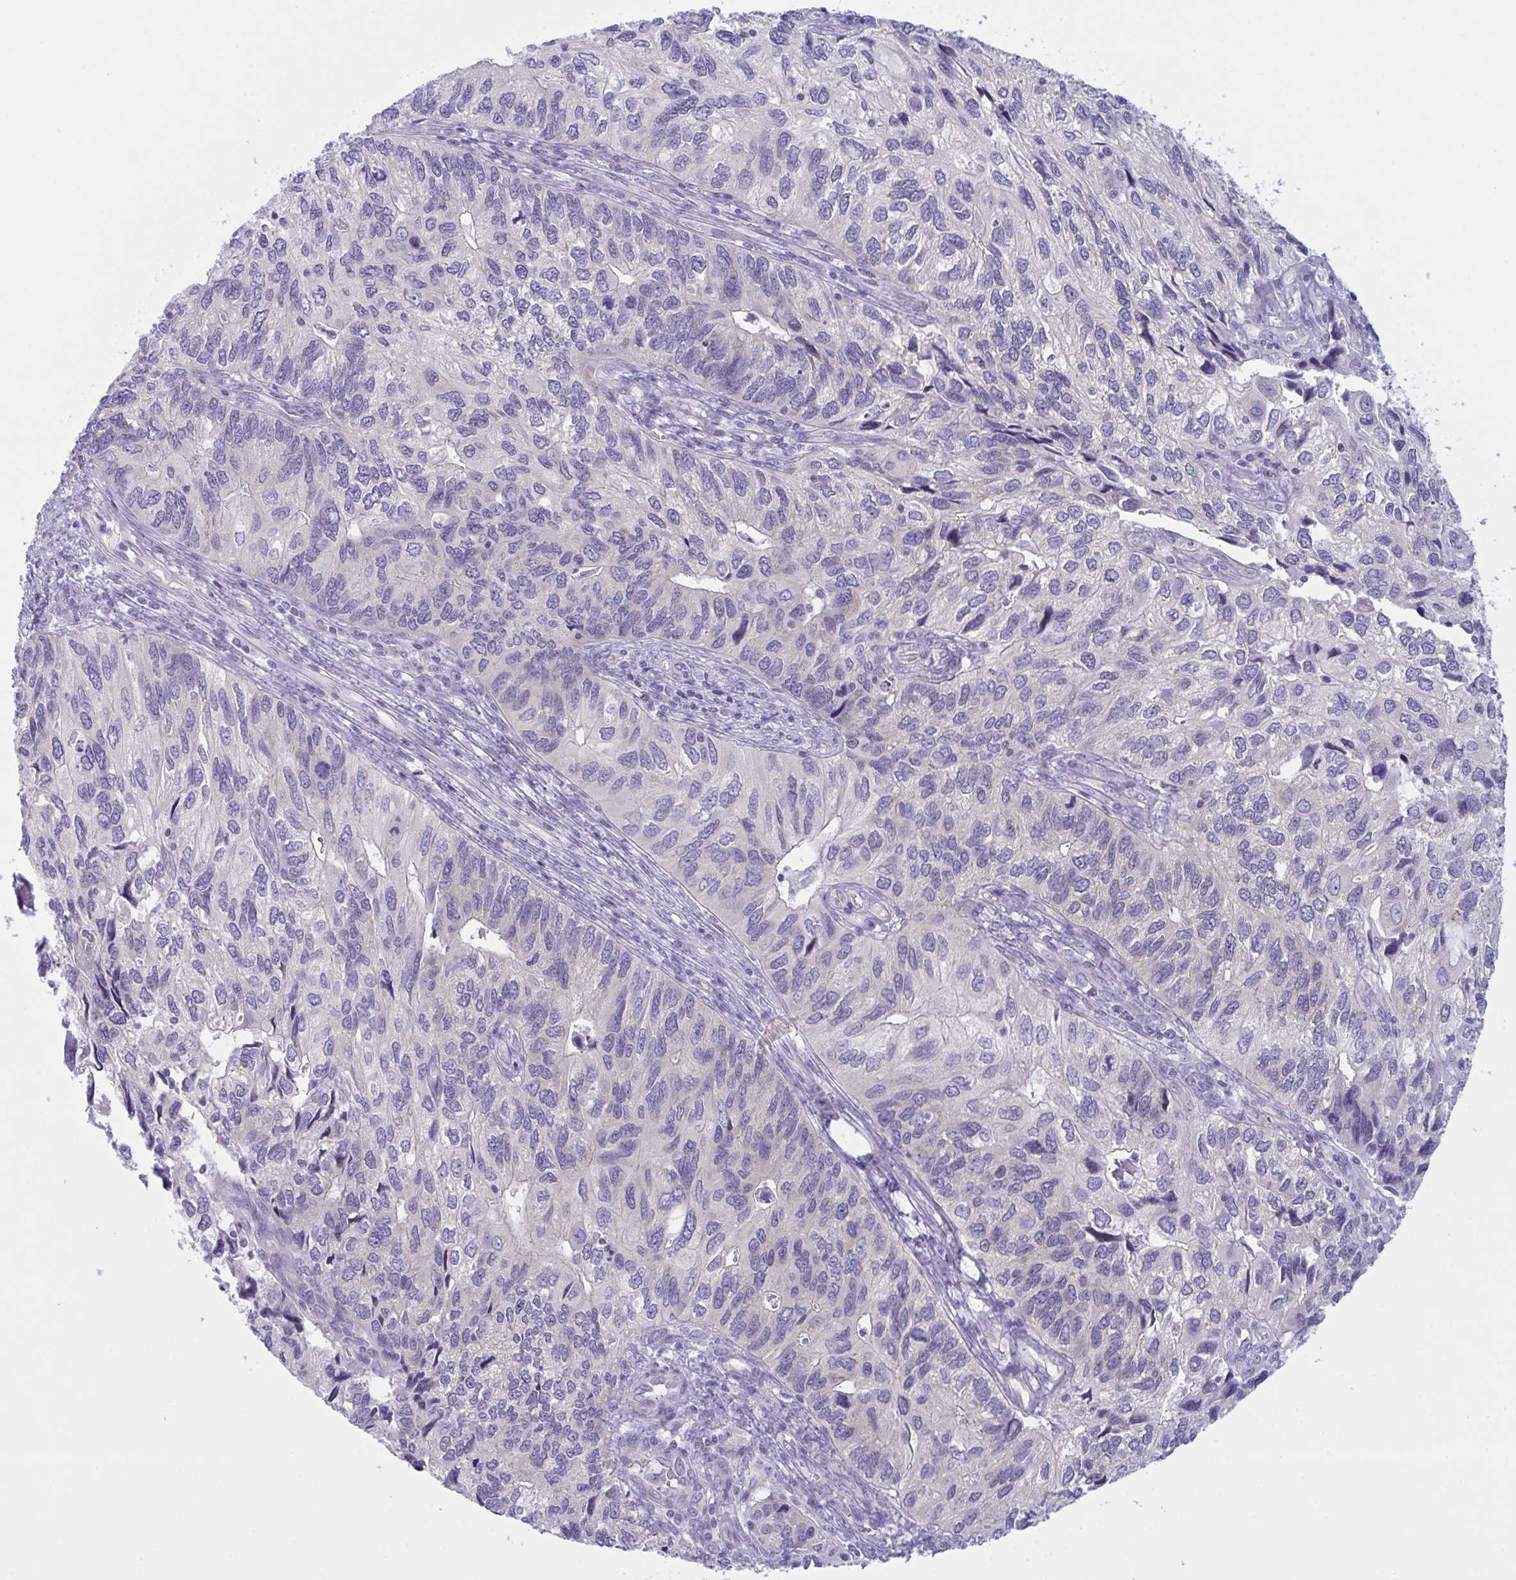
{"staining": {"intensity": "negative", "quantity": "none", "location": "none"}, "tissue": "endometrial cancer", "cell_type": "Tumor cells", "image_type": "cancer", "snomed": [{"axis": "morphology", "description": "Carcinoma, NOS"}, {"axis": "topography", "description": "Uterus"}], "caption": "Histopathology image shows no protein positivity in tumor cells of endometrial cancer tissue.", "gene": "NAA30", "patient": {"sex": "female", "age": 76}}